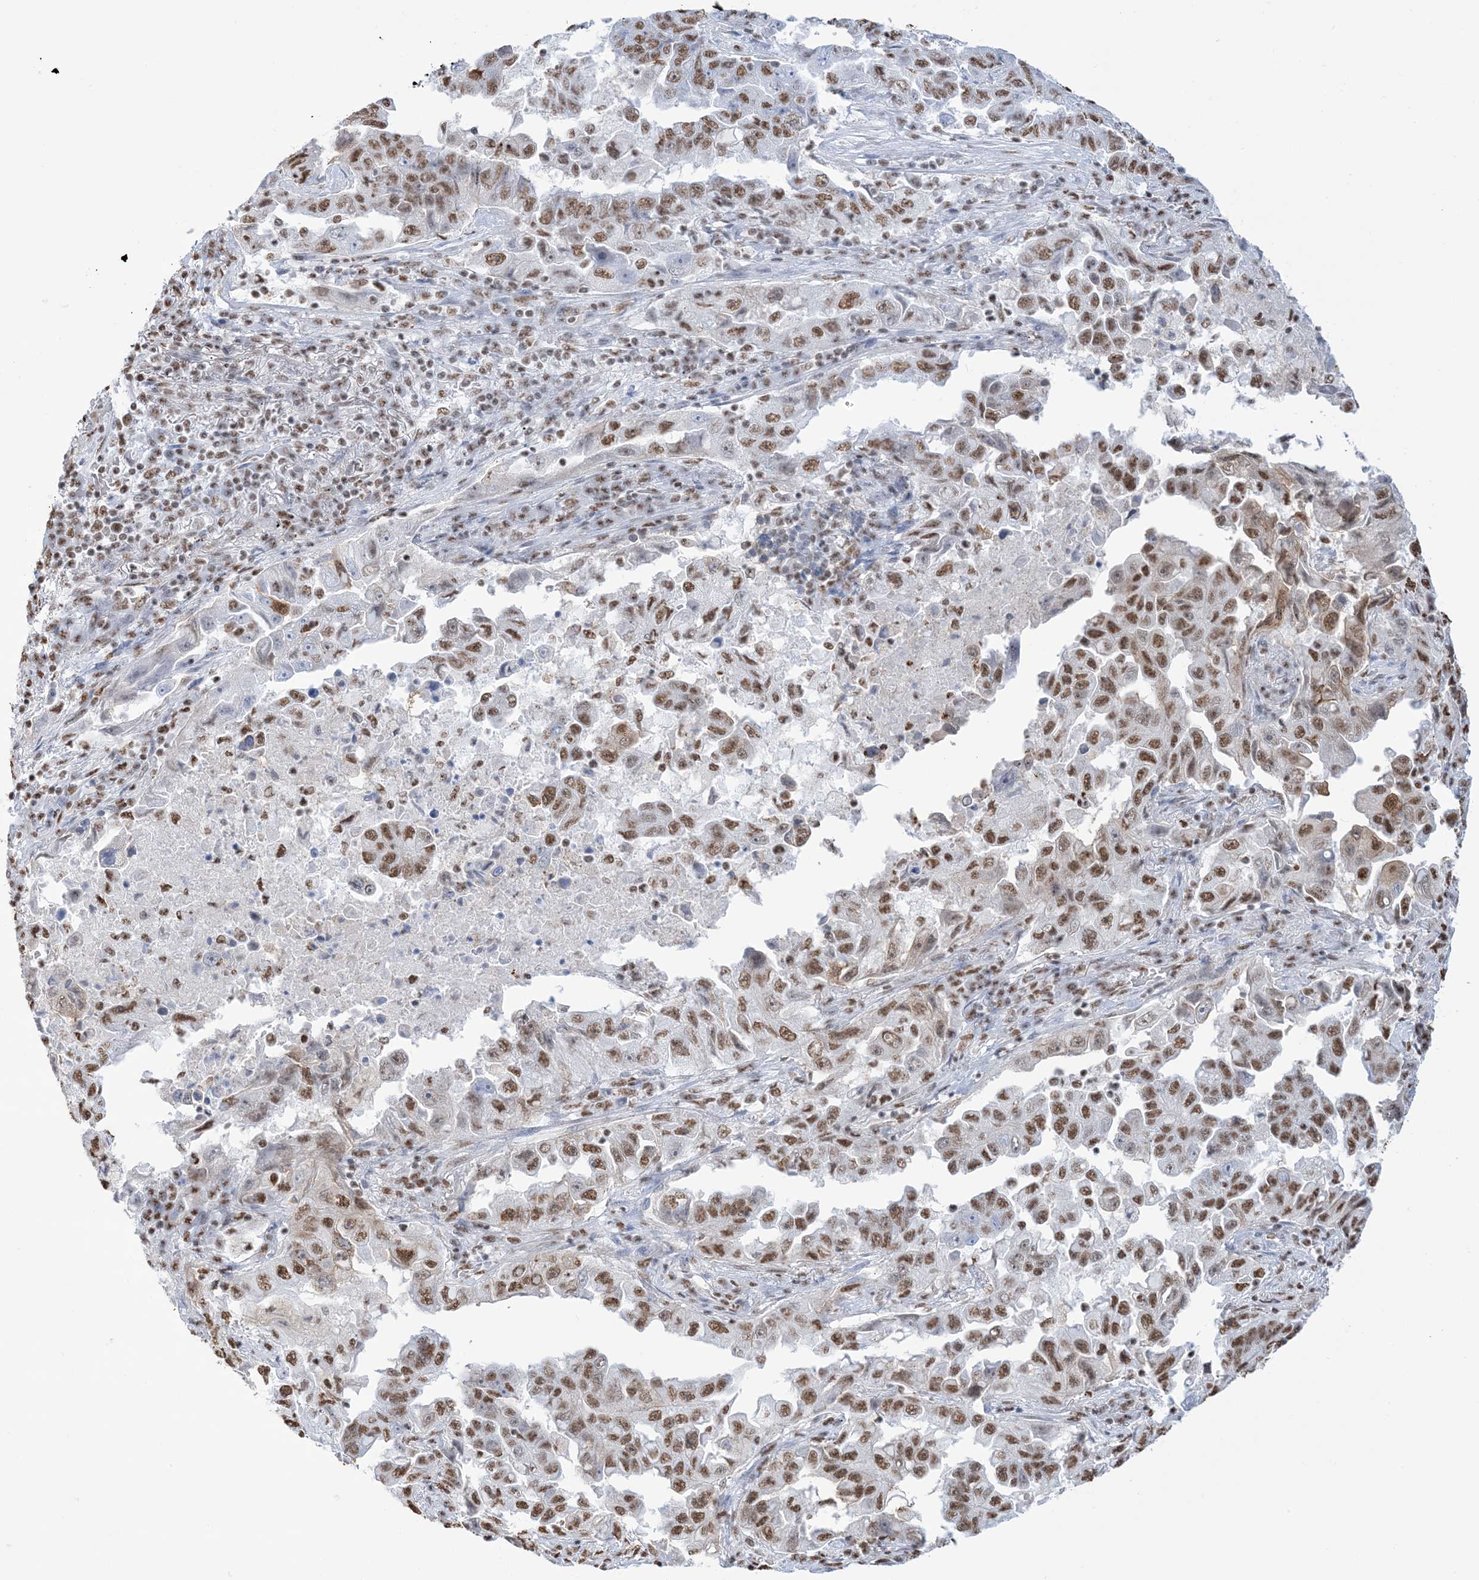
{"staining": {"intensity": "moderate", "quantity": ">75%", "location": "nuclear"}, "tissue": "lung cancer", "cell_type": "Tumor cells", "image_type": "cancer", "snomed": [{"axis": "morphology", "description": "Adenocarcinoma, NOS"}, {"axis": "topography", "description": "Lung"}], "caption": "Lung cancer (adenocarcinoma) was stained to show a protein in brown. There is medium levels of moderate nuclear staining in about >75% of tumor cells.", "gene": "ZNF792", "patient": {"sex": "female", "age": 51}}